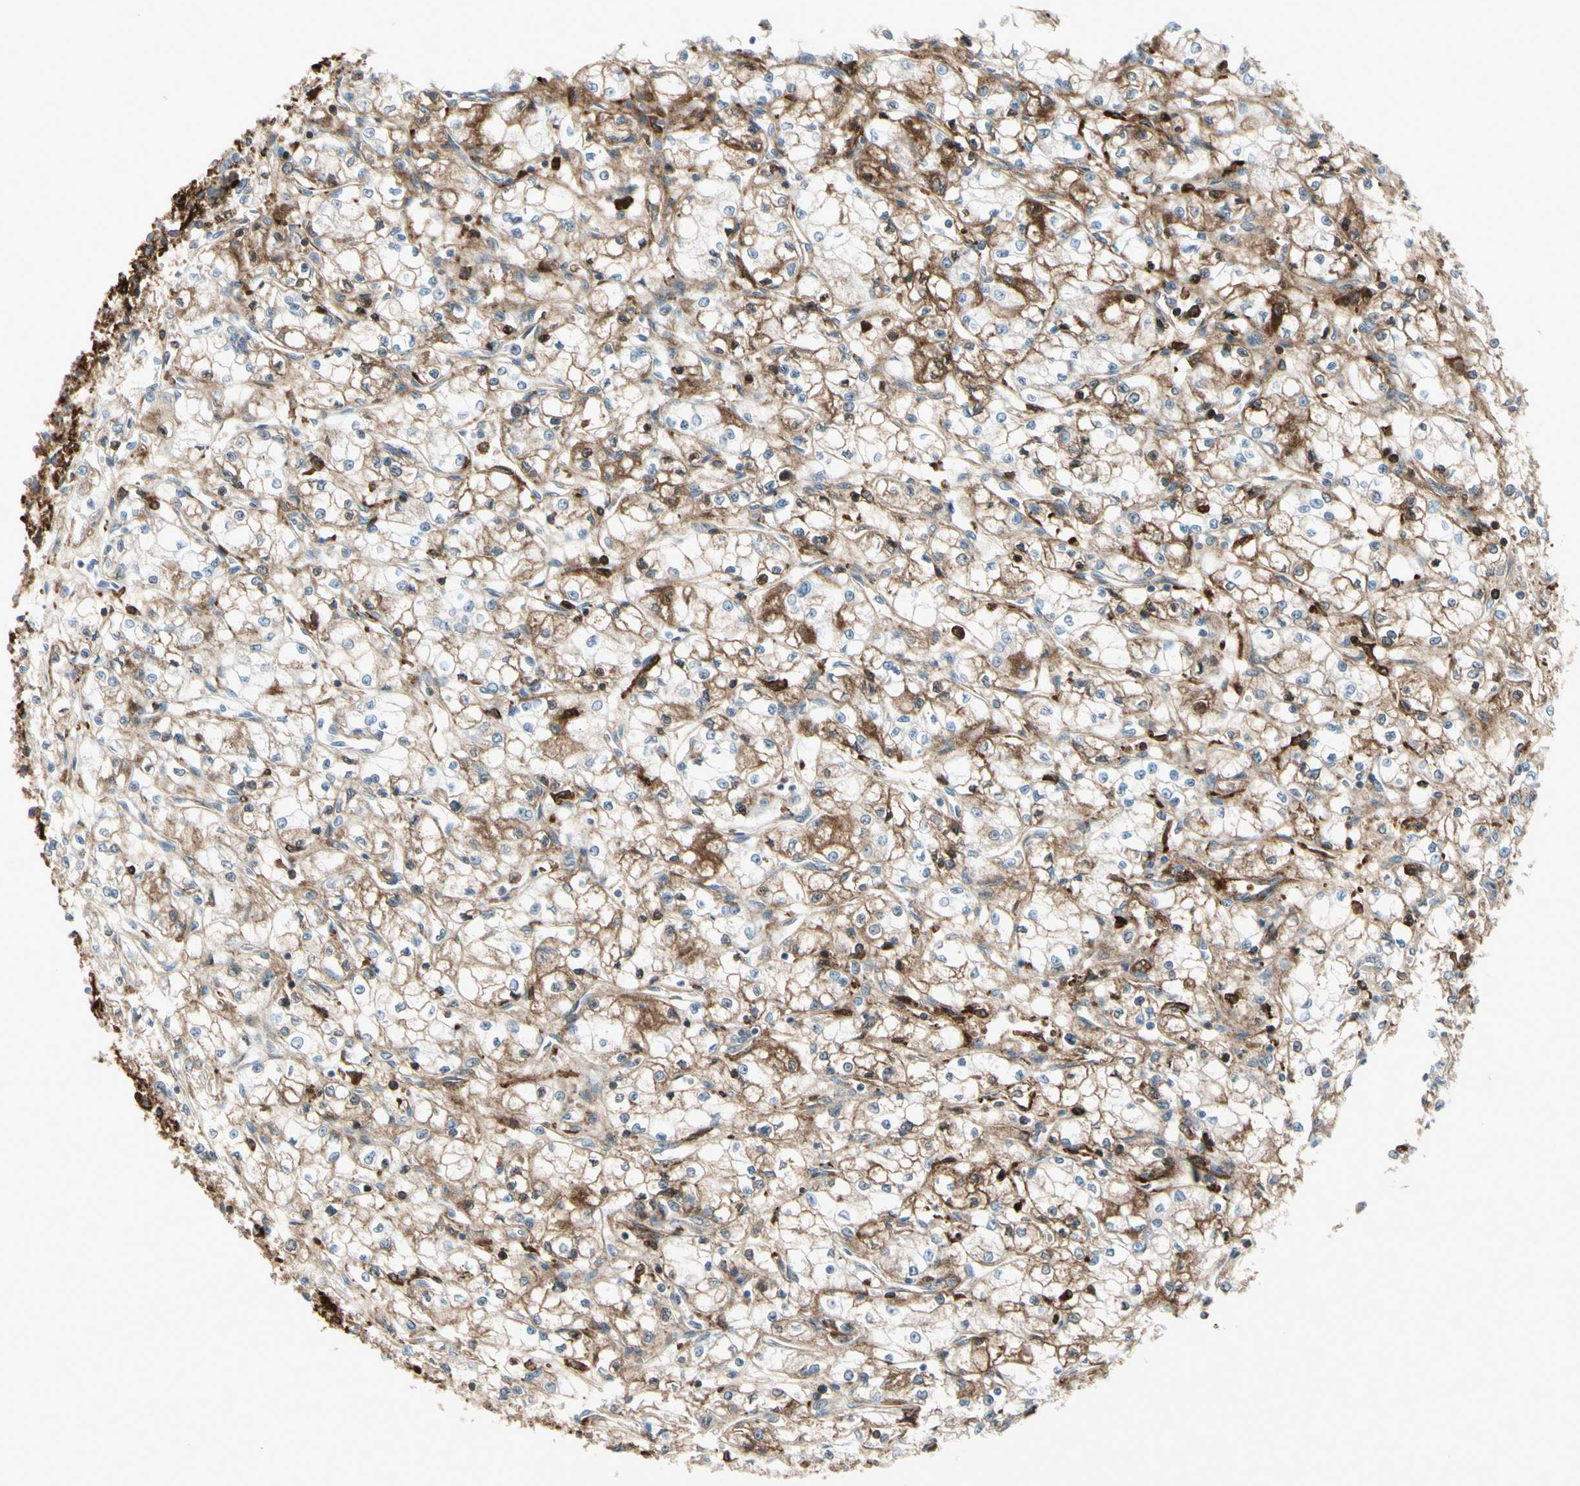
{"staining": {"intensity": "weak", "quantity": "<25%", "location": "cytoplasmic/membranous"}, "tissue": "renal cancer", "cell_type": "Tumor cells", "image_type": "cancer", "snomed": [{"axis": "morphology", "description": "Normal tissue, NOS"}, {"axis": "morphology", "description": "Adenocarcinoma, NOS"}, {"axis": "topography", "description": "Kidney"}], "caption": "A micrograph of human renal adenocarcinoma is negative for staining in tumor cells. The staining was performed using DAB to visualize the protein expression in brown, while the nuclei were stained in blue with hematoxylin (Magnification: 20x).", "gene": "IGHG1", "patient": {"sex": "male", "age": 59}}